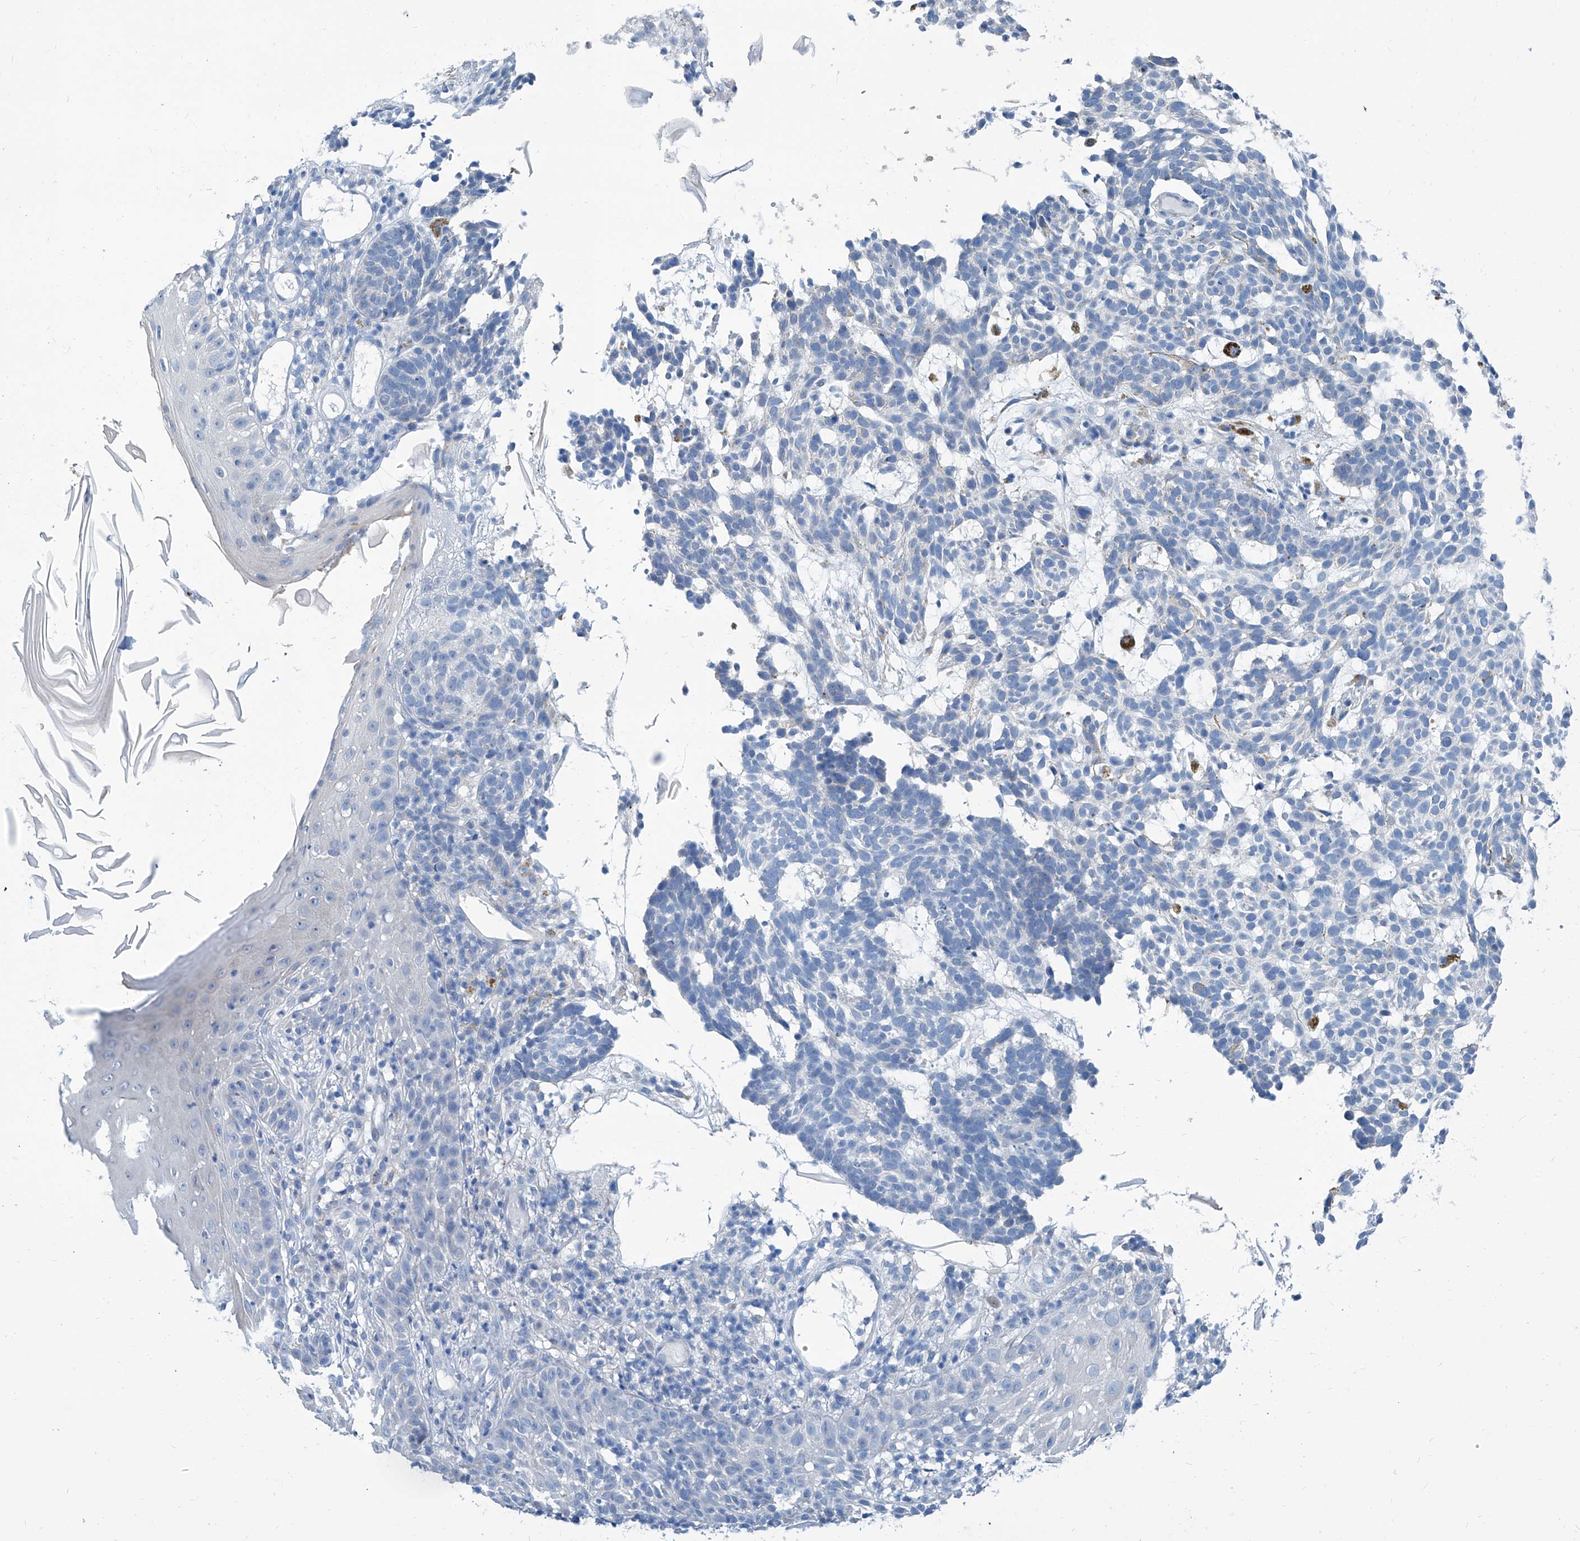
{"staining": {"intensity": "negative", "quantity": "none", "location": "none"}, "tissue": "skin cancer", "cell_type": "Tumor cells", "image_type": "cancer", "snomed": [{"axis": "morphology", "description": "Basal cell carcinoma"}, {"axis": "topography", "description": "Skin"}], "caption": "Image shows no protein staining in tumor cells of basal cell carcinoma (skin) tissue.", "gene": "ZNF519", "patient": {"sex": "male", "age": 85}}